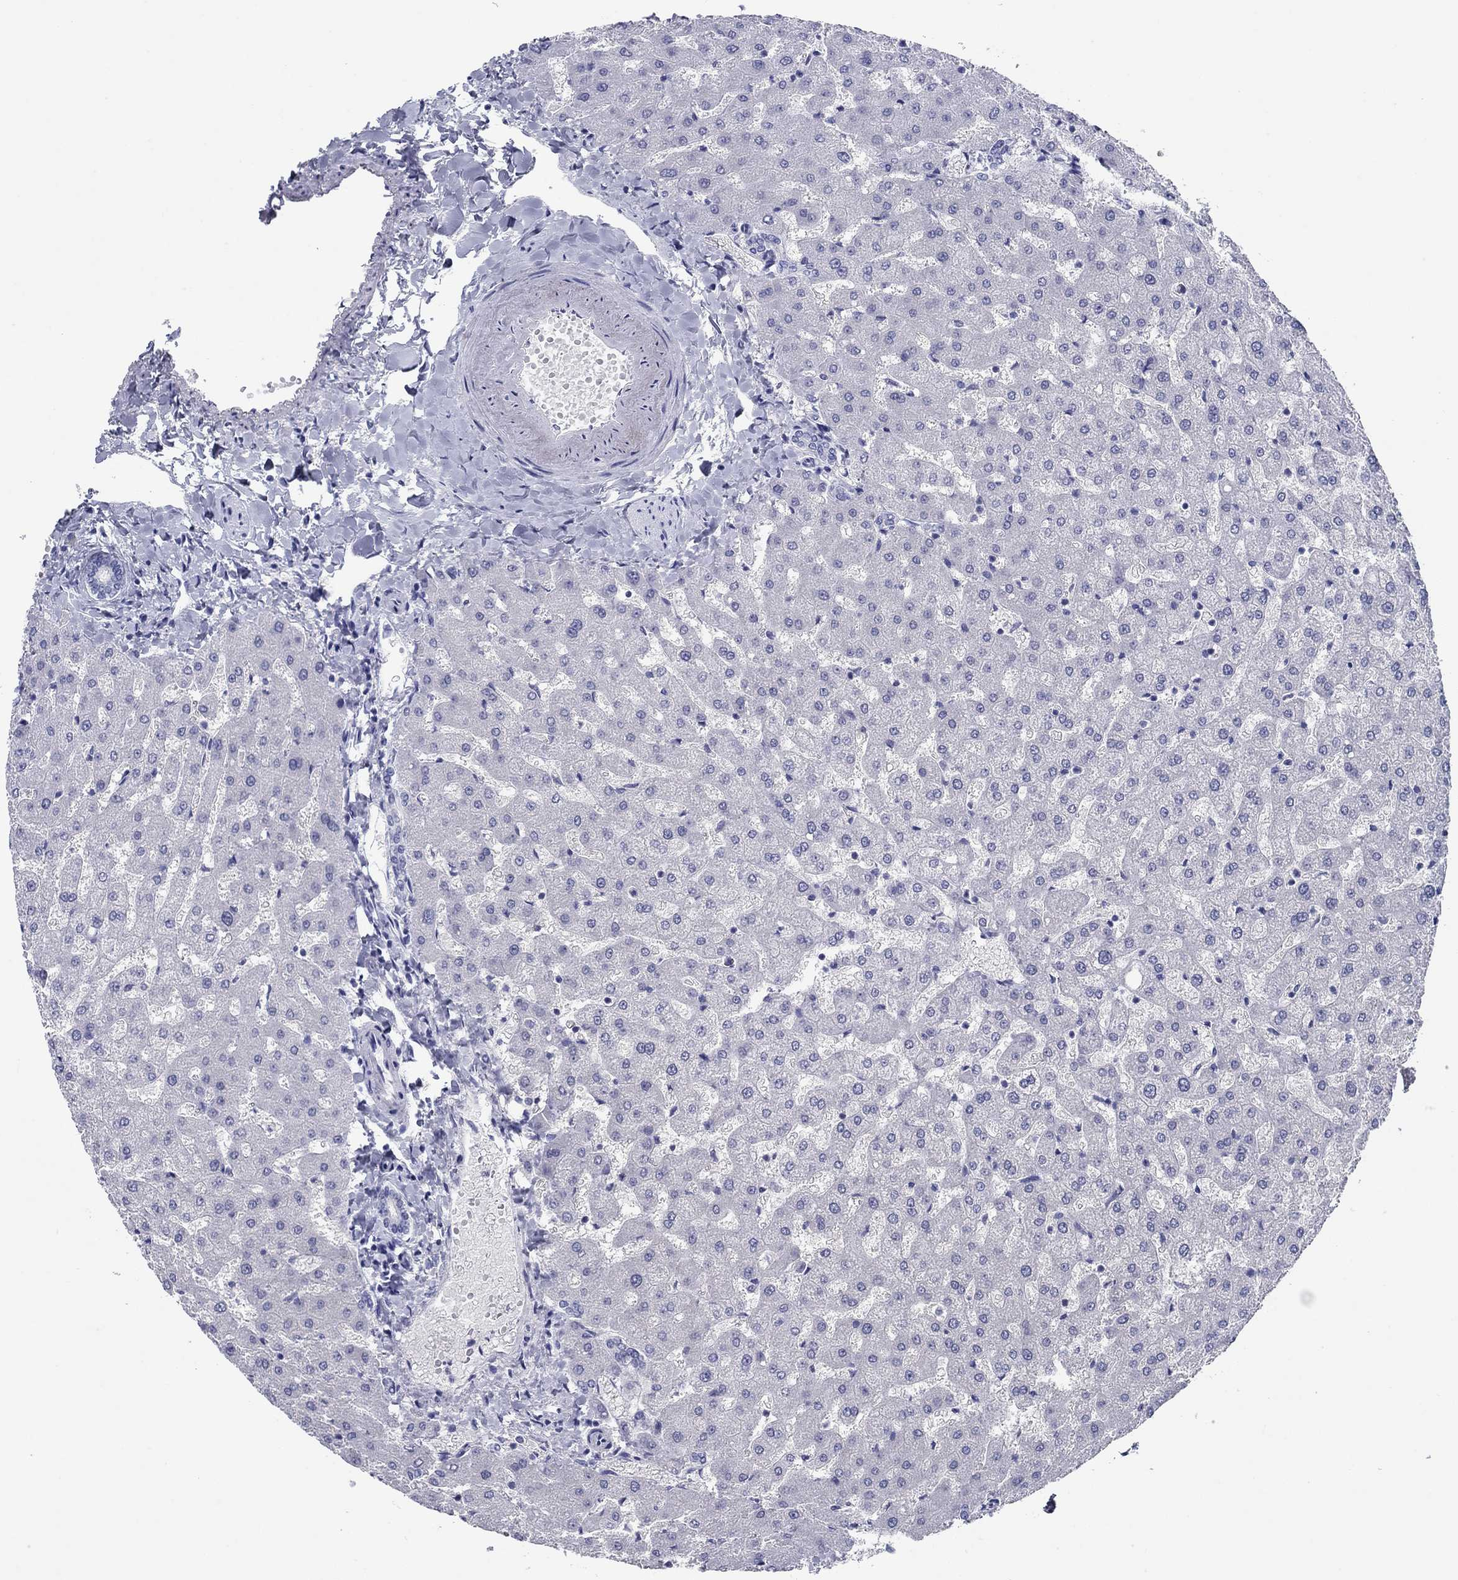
{"staining": {"intensity": "negative", "quantity": "none", "location": "none"}, "tissue": "liver", "cell_type": "Cholangiocytes", "image_type": "normal", "snomed": [{"axis": "morphology", "description": "Normal tissue, NOS"}, {"axis": "topography", "description": "Liver"}], "caption": "IHC of normal human liver shows no positivity in cholangiocytes.", "gene": "ATP4A", "patient": {"sex": "female", "age": 50}}